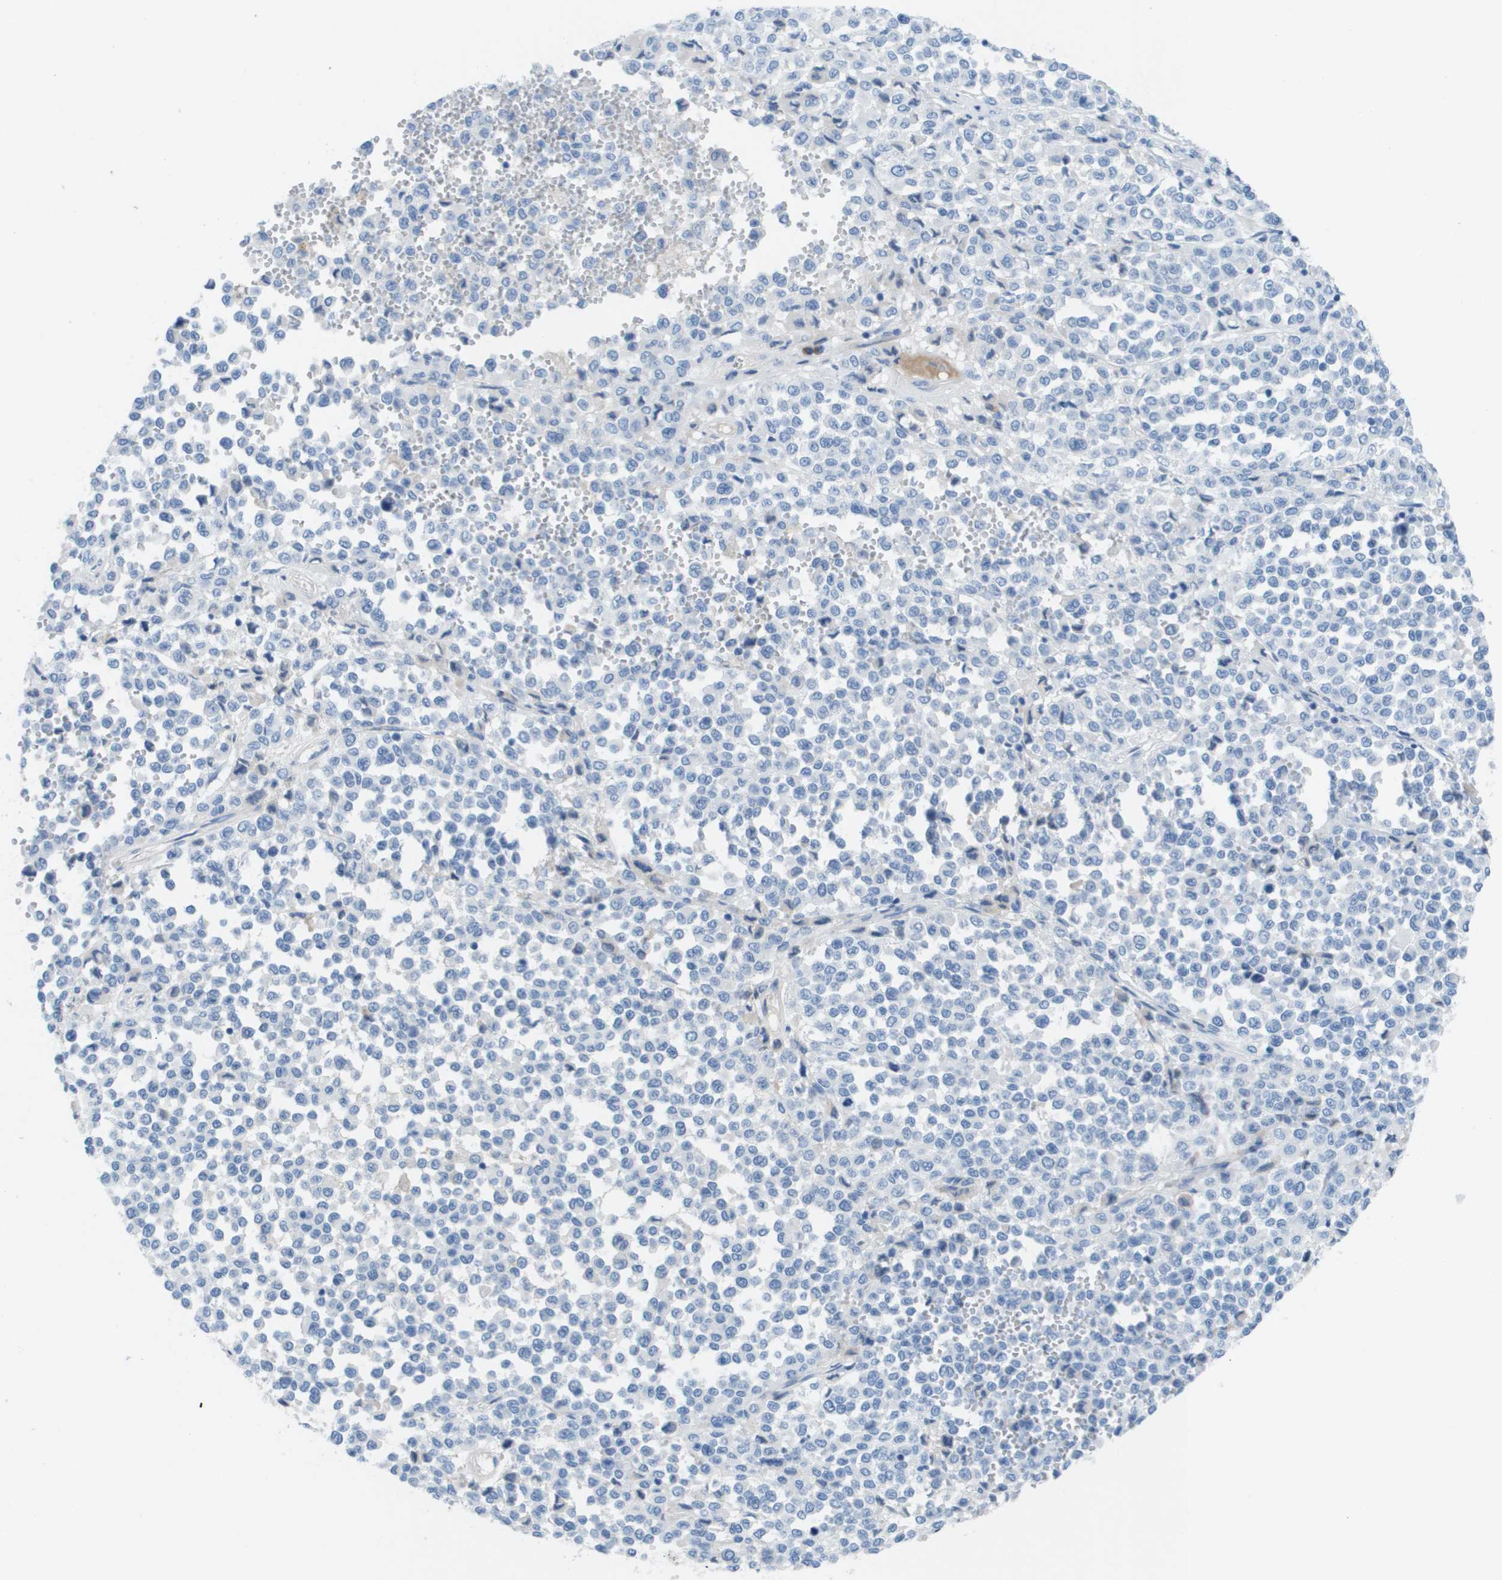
{"staining": {"intensity": "negative", "quantity": "none", "location": "none"}, "tissue": "melanoma", "cell_type": "Tumor cells", "image_type": "cancer", "snomed": [{"axis": "morphology", "description": "Malignant melanoma, Metastatic site"}, {"axis": "topography", "description": "Pancreas"}], "caption": "Tumor cells are negative for protein expression in human malignant melanoma (metastatic site).", "gene": "GPR18", "patient": {"sex": "female", "age": 30}}